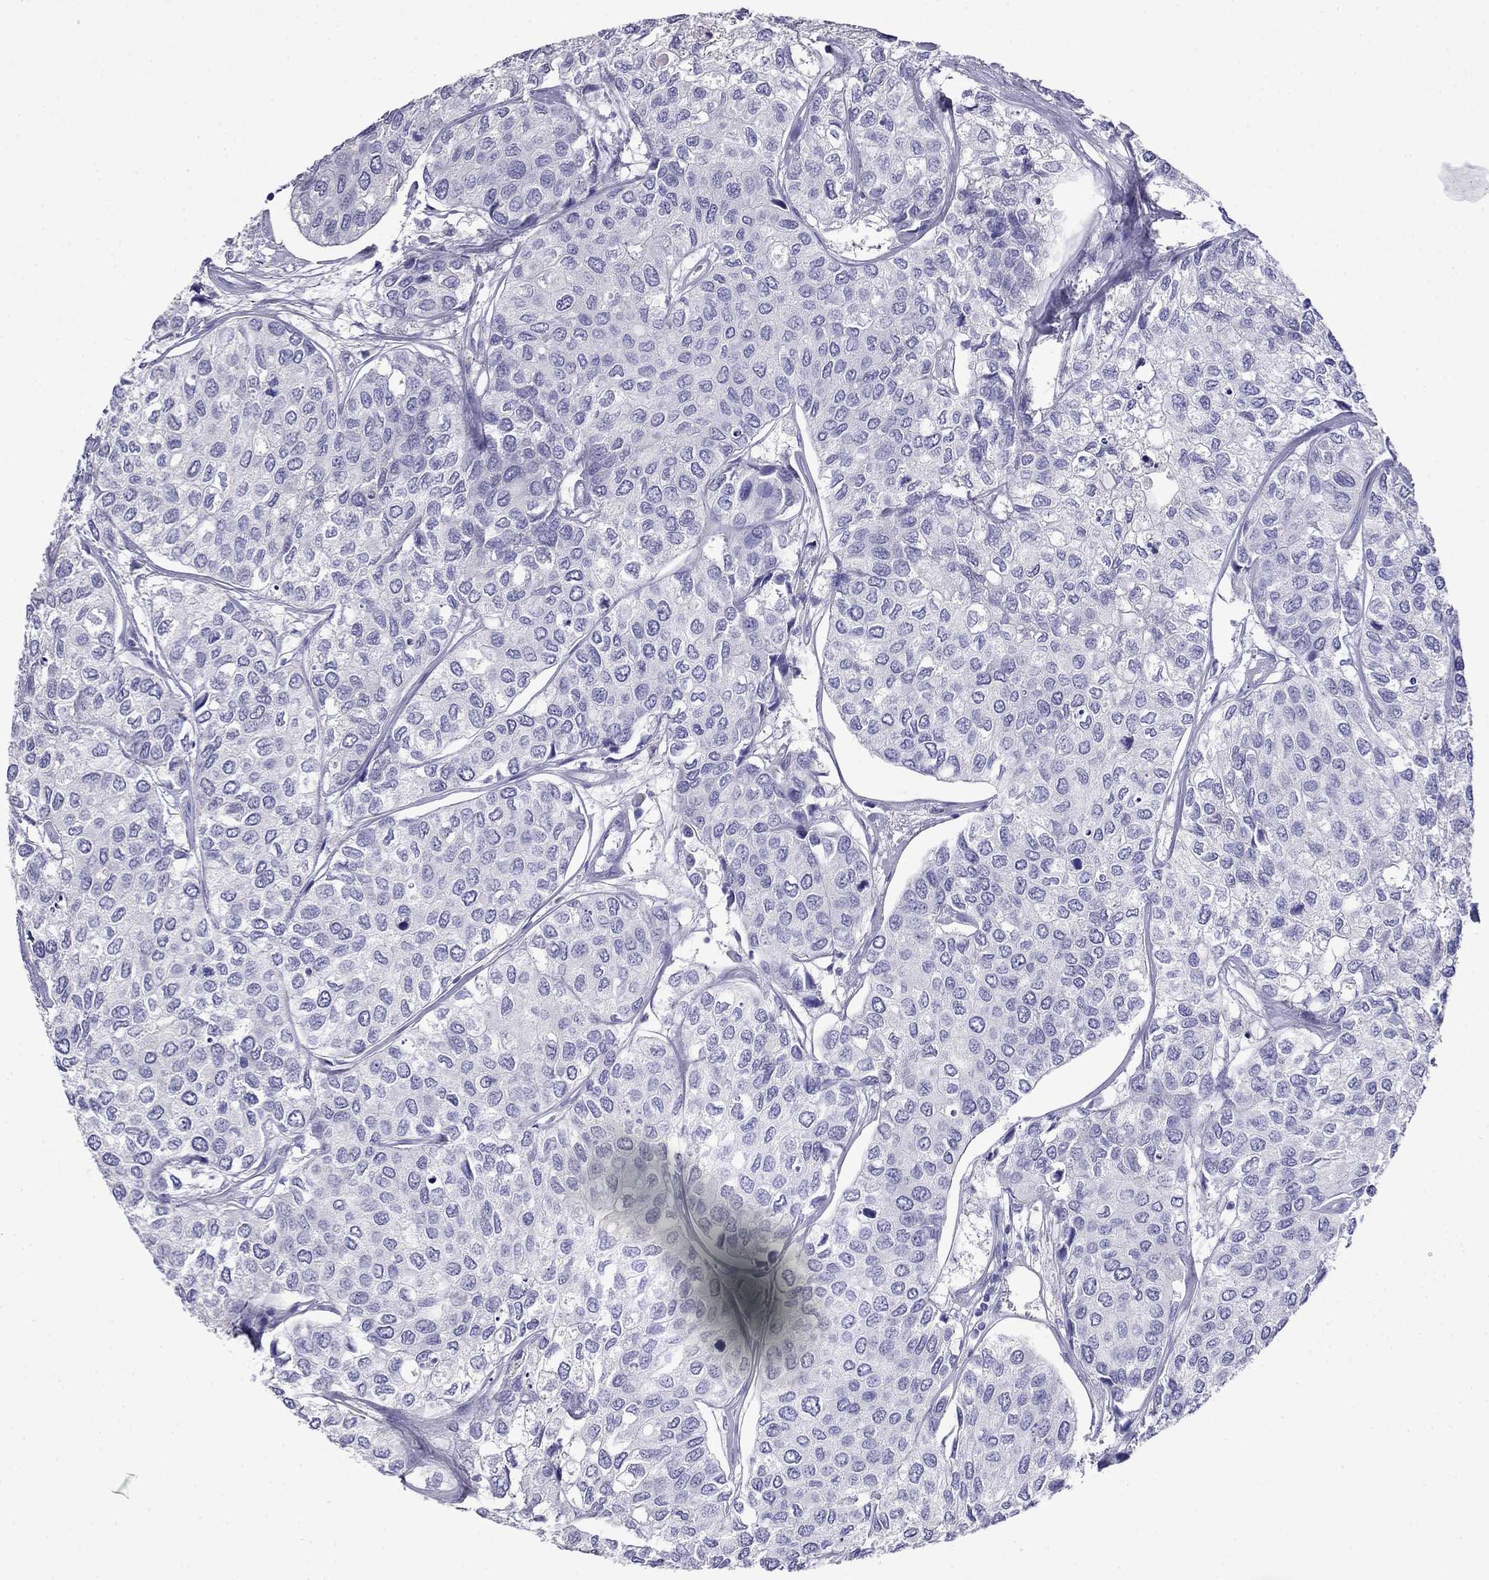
{"staining": {"intensity": "negative", "quantity": "none", "location": "none"}, "tissue": "urothelial cancer", "cell_type": "Tumor cells", "image_type": "cancer", "snomed": [{"axis": "morphology", "description": "Urothelial carcinoma, High grade"}, {"axis": "topography", "description": "Urinary bladder"}], "caption": "Tumor cells show no significant protein expression in urothelial cancer. (DAB (3,3'-diaminobenzidine) IHC, high magnification).", "gene": "MYO15A", "patient": {"sex": "male", "age": 73}}